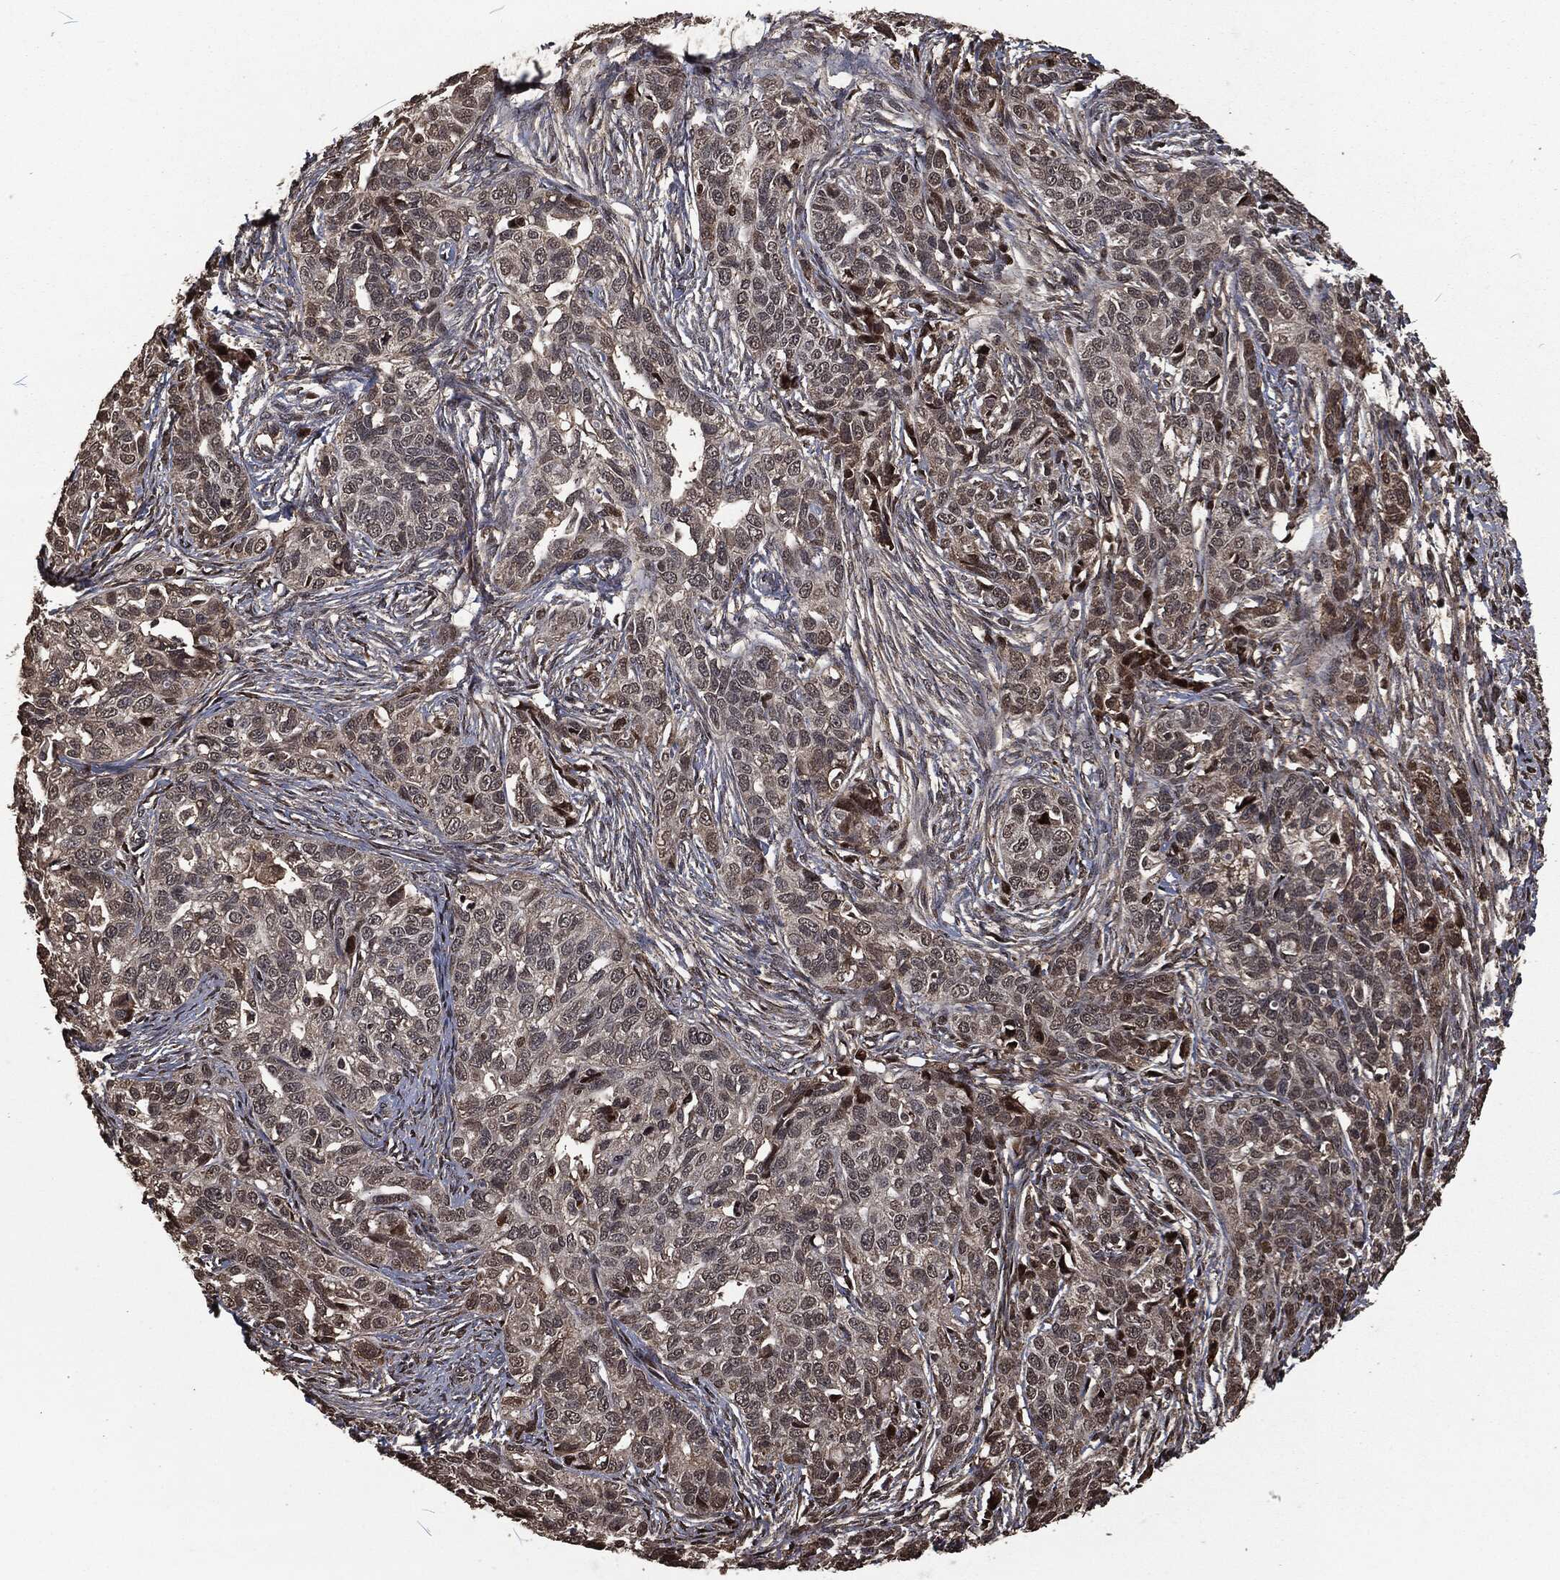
{"staining": {"intensity": "strong", "quantity": "<25%", "location": "cytoplasmic/membranous"}, "tissue": "ovarian cancer", "cell_type": "Tumor cells", "image_type": "cancer", "snomed": [{"axis": "morphology", "description": "Cystadenocarcinoma, serous, NOS"}, {"axis": "topography", "description": "Ovary"}], "caption": "Tumor cells demonstrate strong cytoplasmic/membranous positivity in approximately <25% of cells in serous cystadenocarcinoma (ovarian).", "gene": "SNAI1", "patient": {"sex": "female", "age": 71}}